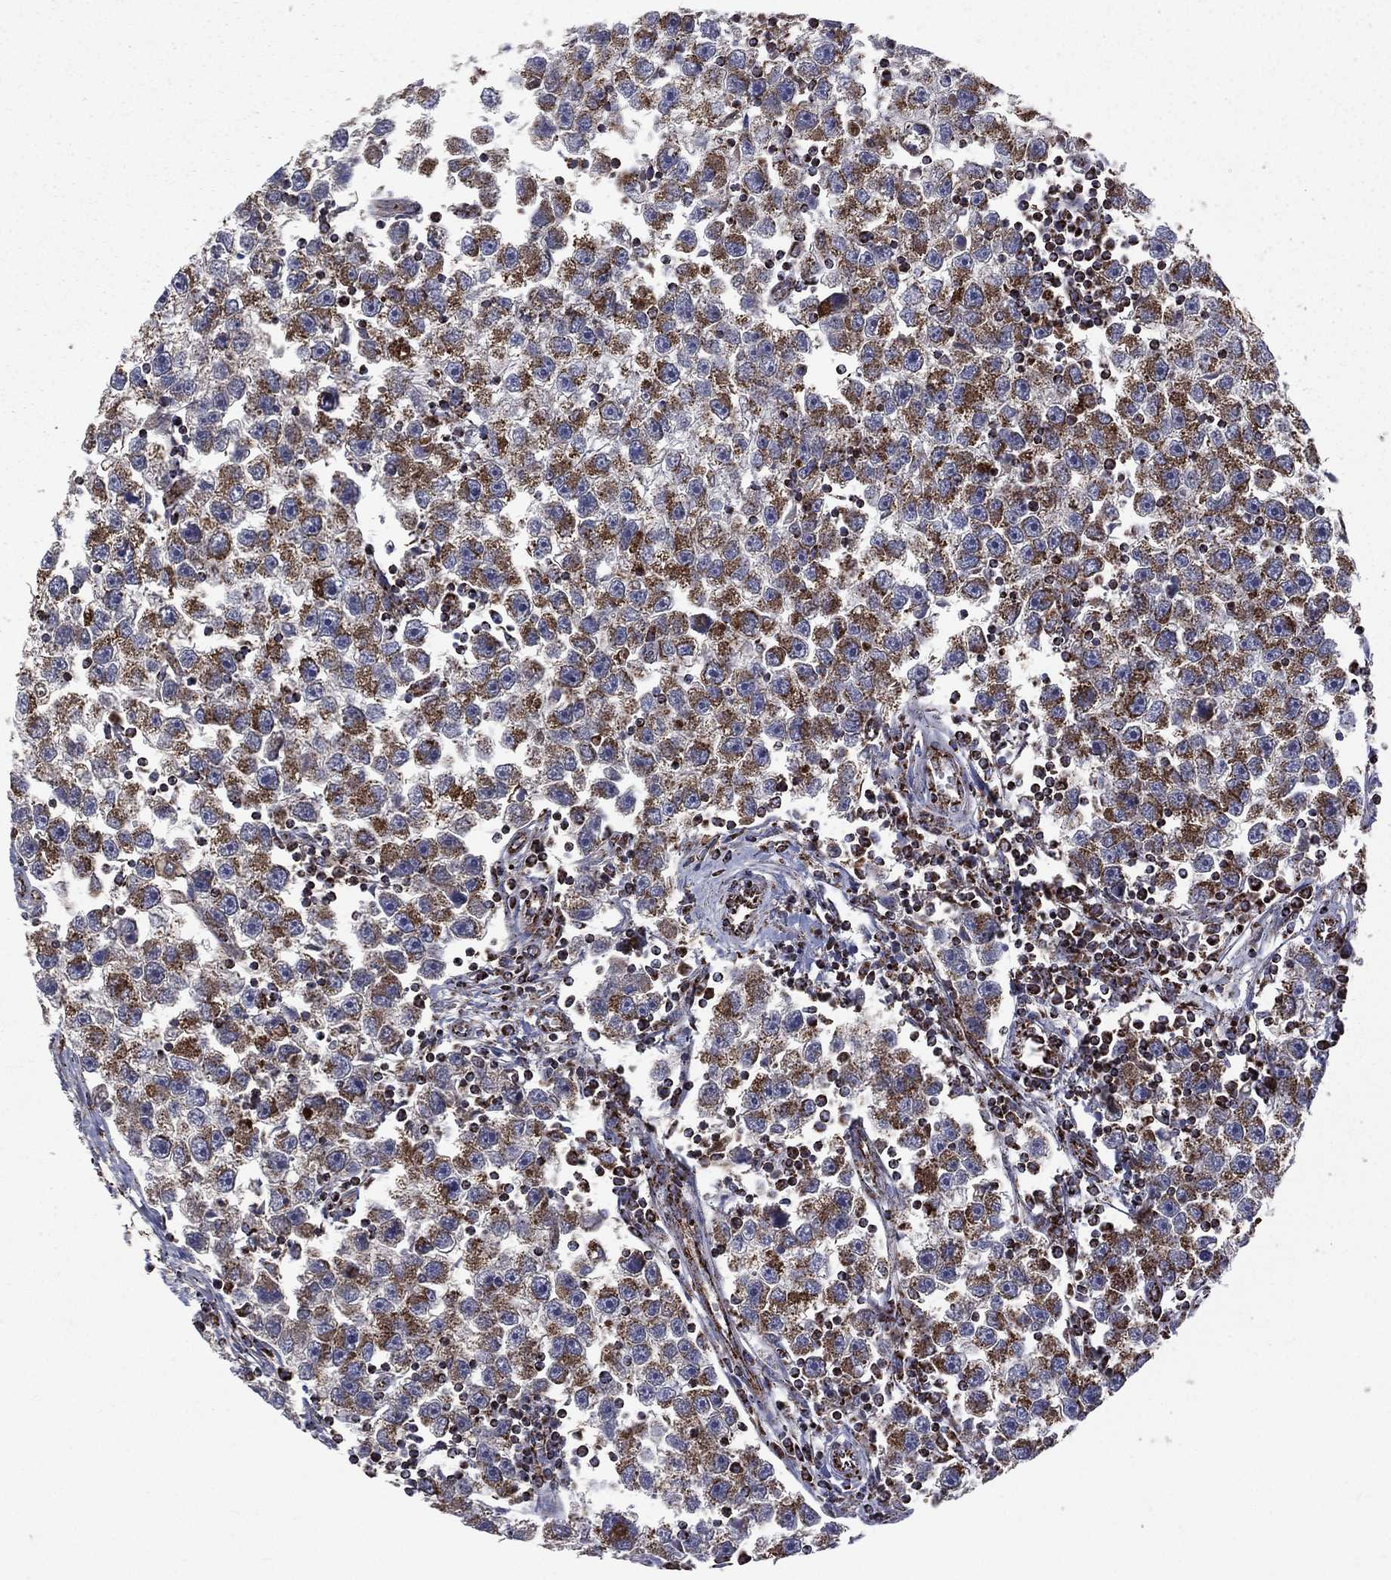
{"staining": {"intensity": "moderate", "quantity": ">75%", "location": "cytoplasmic/membranous"}, "tissue": "testis cancer", "cell_type": "Tumor cells", "image_type": "cancer", "snomed": [{"axis": "morphology", "description": "Seminoma, NOS"}, {"axis": "topography", "description": "Testis"}], "caption": "This image shows immunohistochemistry (IHC) staining of testis cancer (seminoma), with medium moderate cytoplasmic/membranous staining in about >75% of tumor cells.", "gene": "GOT2", "patient": {"sex": "male", "age": 30}}